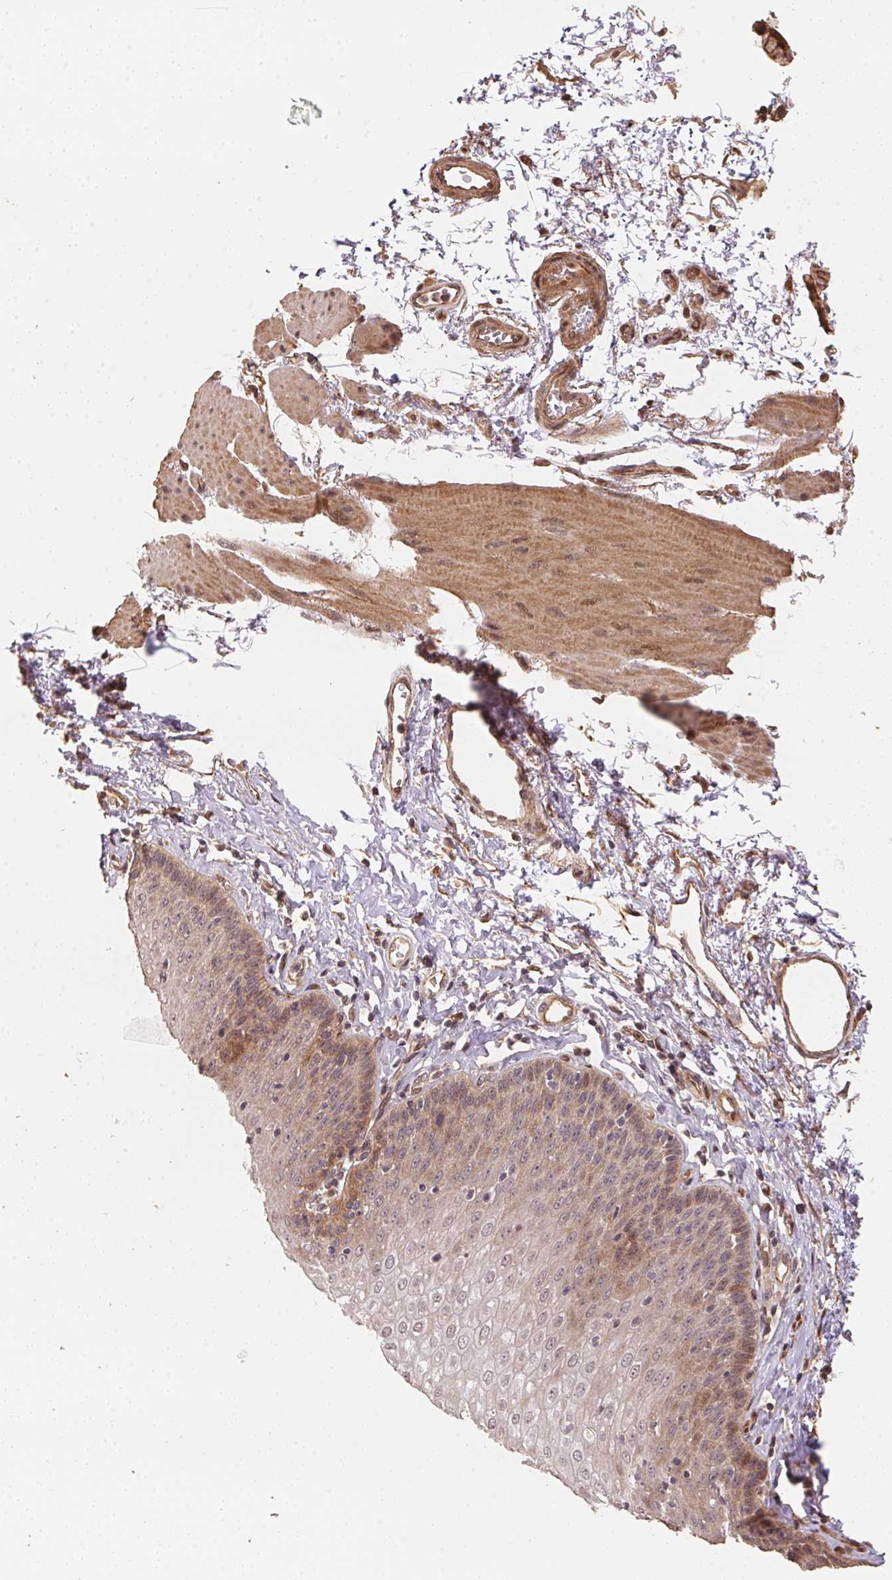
{"staining": {"intensity": "weak", "quantity": "<25%", "location": "cytoplasmic/membranous"}, "tissue": "esophagus", "cell_type": "Squamous epithelial cells", "image_type": "normal", "snomed": [{"axis": "morphology", "description": "Normal tissue, NOS"}, {"axis": "topography", "description": "Esophagus"}], "caption": "IHC photomicrograph of normal esophagus stained for a protein (brown), which displays no positivity in squamous epithelial cells. The staining was performed using DAB (3,3'-diaminobenzidine) to visualize the protein expression in brown, while the nuclei were stained in blue with hematoxylin (Magnification: 20x).", "gene": "TMEM222", "patient": {"sex": "female", "age": 81}}